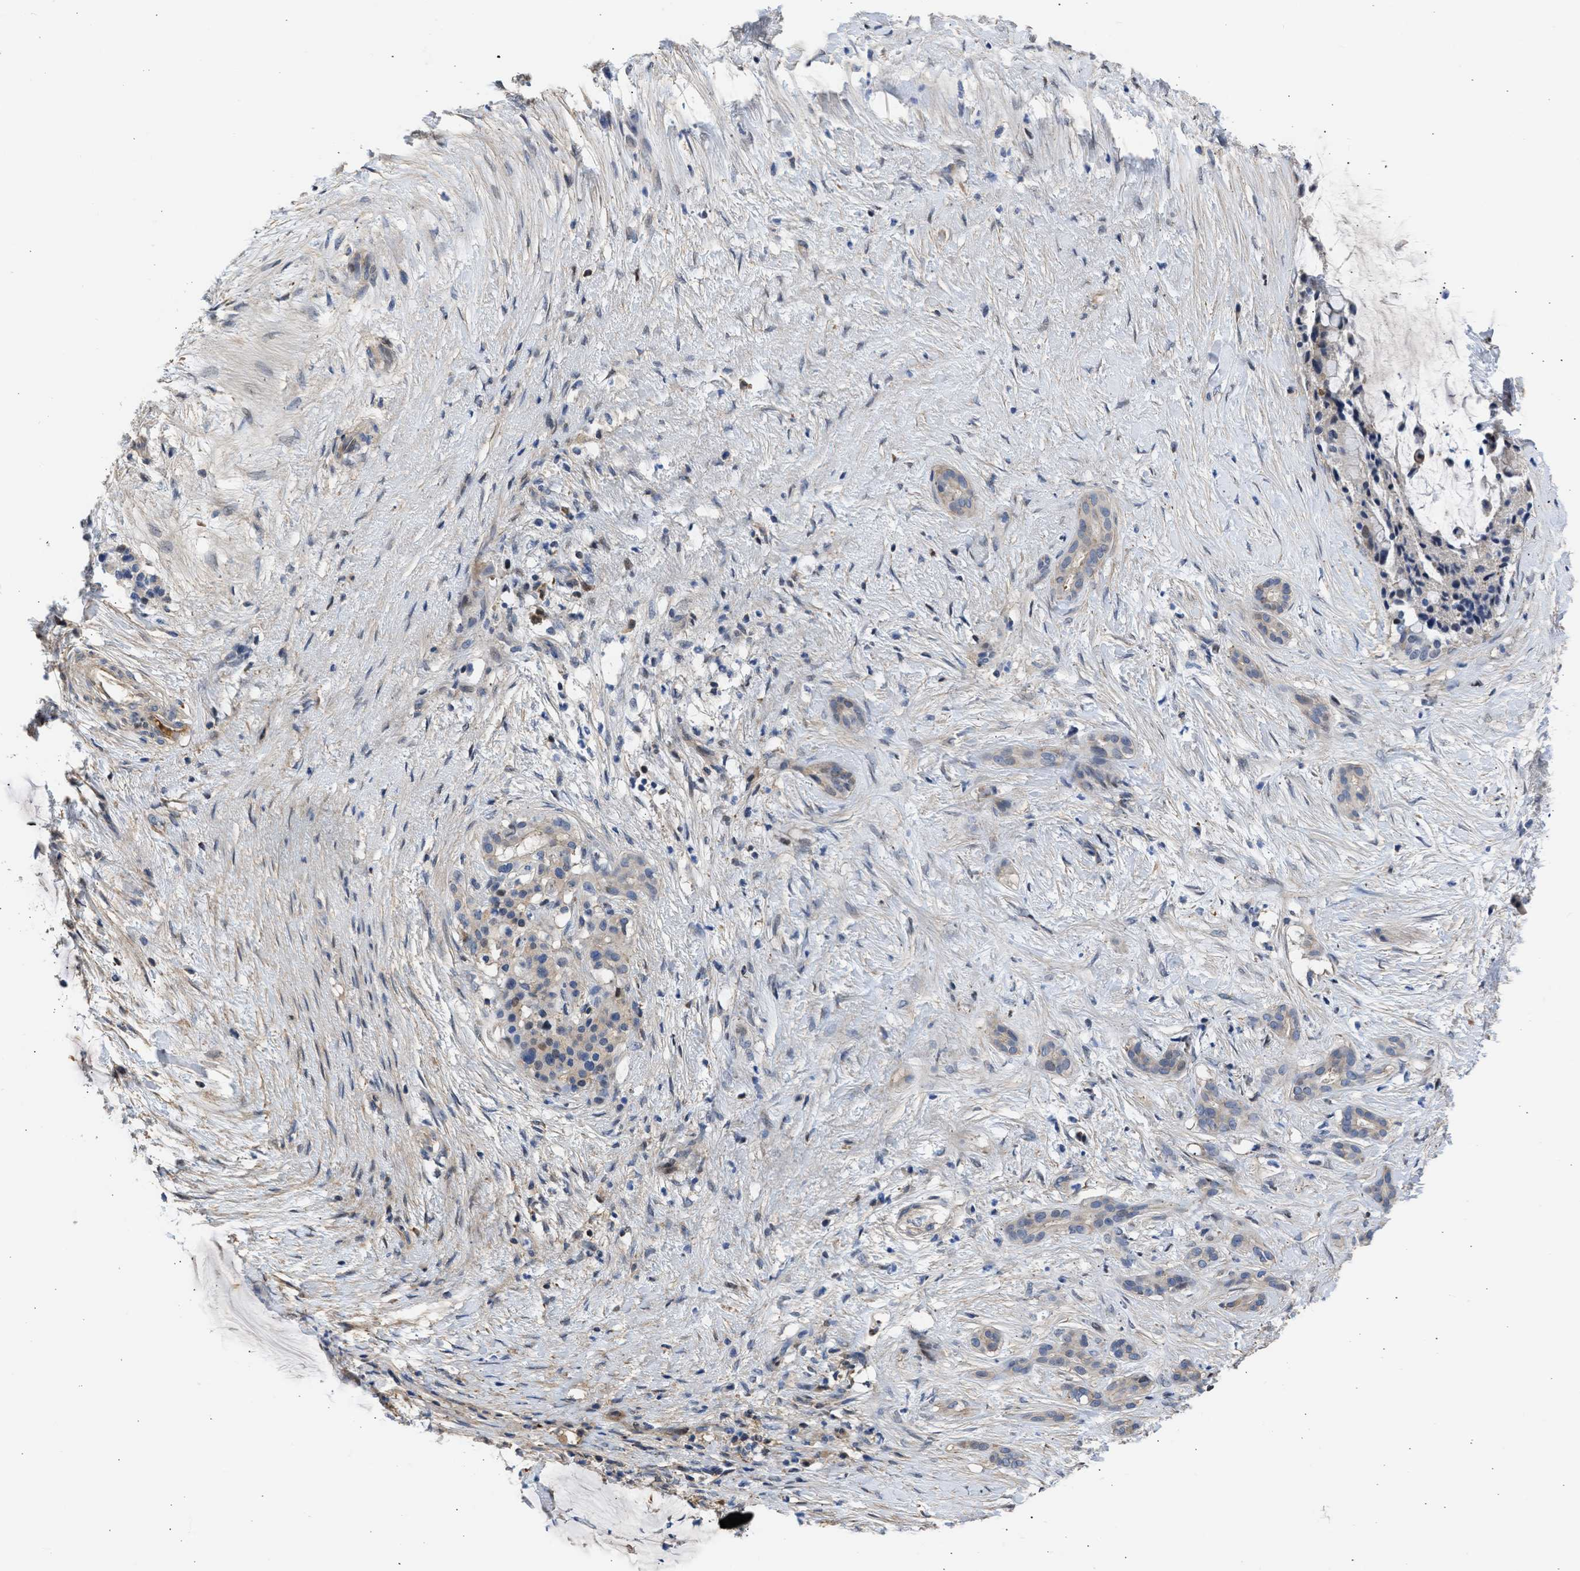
{"staining": {"intensity": "weak", "quantity": "<25%", "location": "cytoplasmic/membranous,nuclear"}, "tissue": "pancreatic cancer", "cell_type": "Tumor cells", "image_type": "cancer", "snomed": [{"axis": "morphology", "description": "Adenocarcinoma, NOS"}, {"axis": "topography", "description": "Pancreas"}], "caption": "Immunohistochemical staining of human pancreatic cancer (adenocarcinoma) shows no significant staining in tumor cells. (DAB (3,3'-diaminobenzidine) immunohistochemistry with hematoxylin counter stain).", "gene": "MAS1L", "patient": {"sex": "male", "age": 41}}